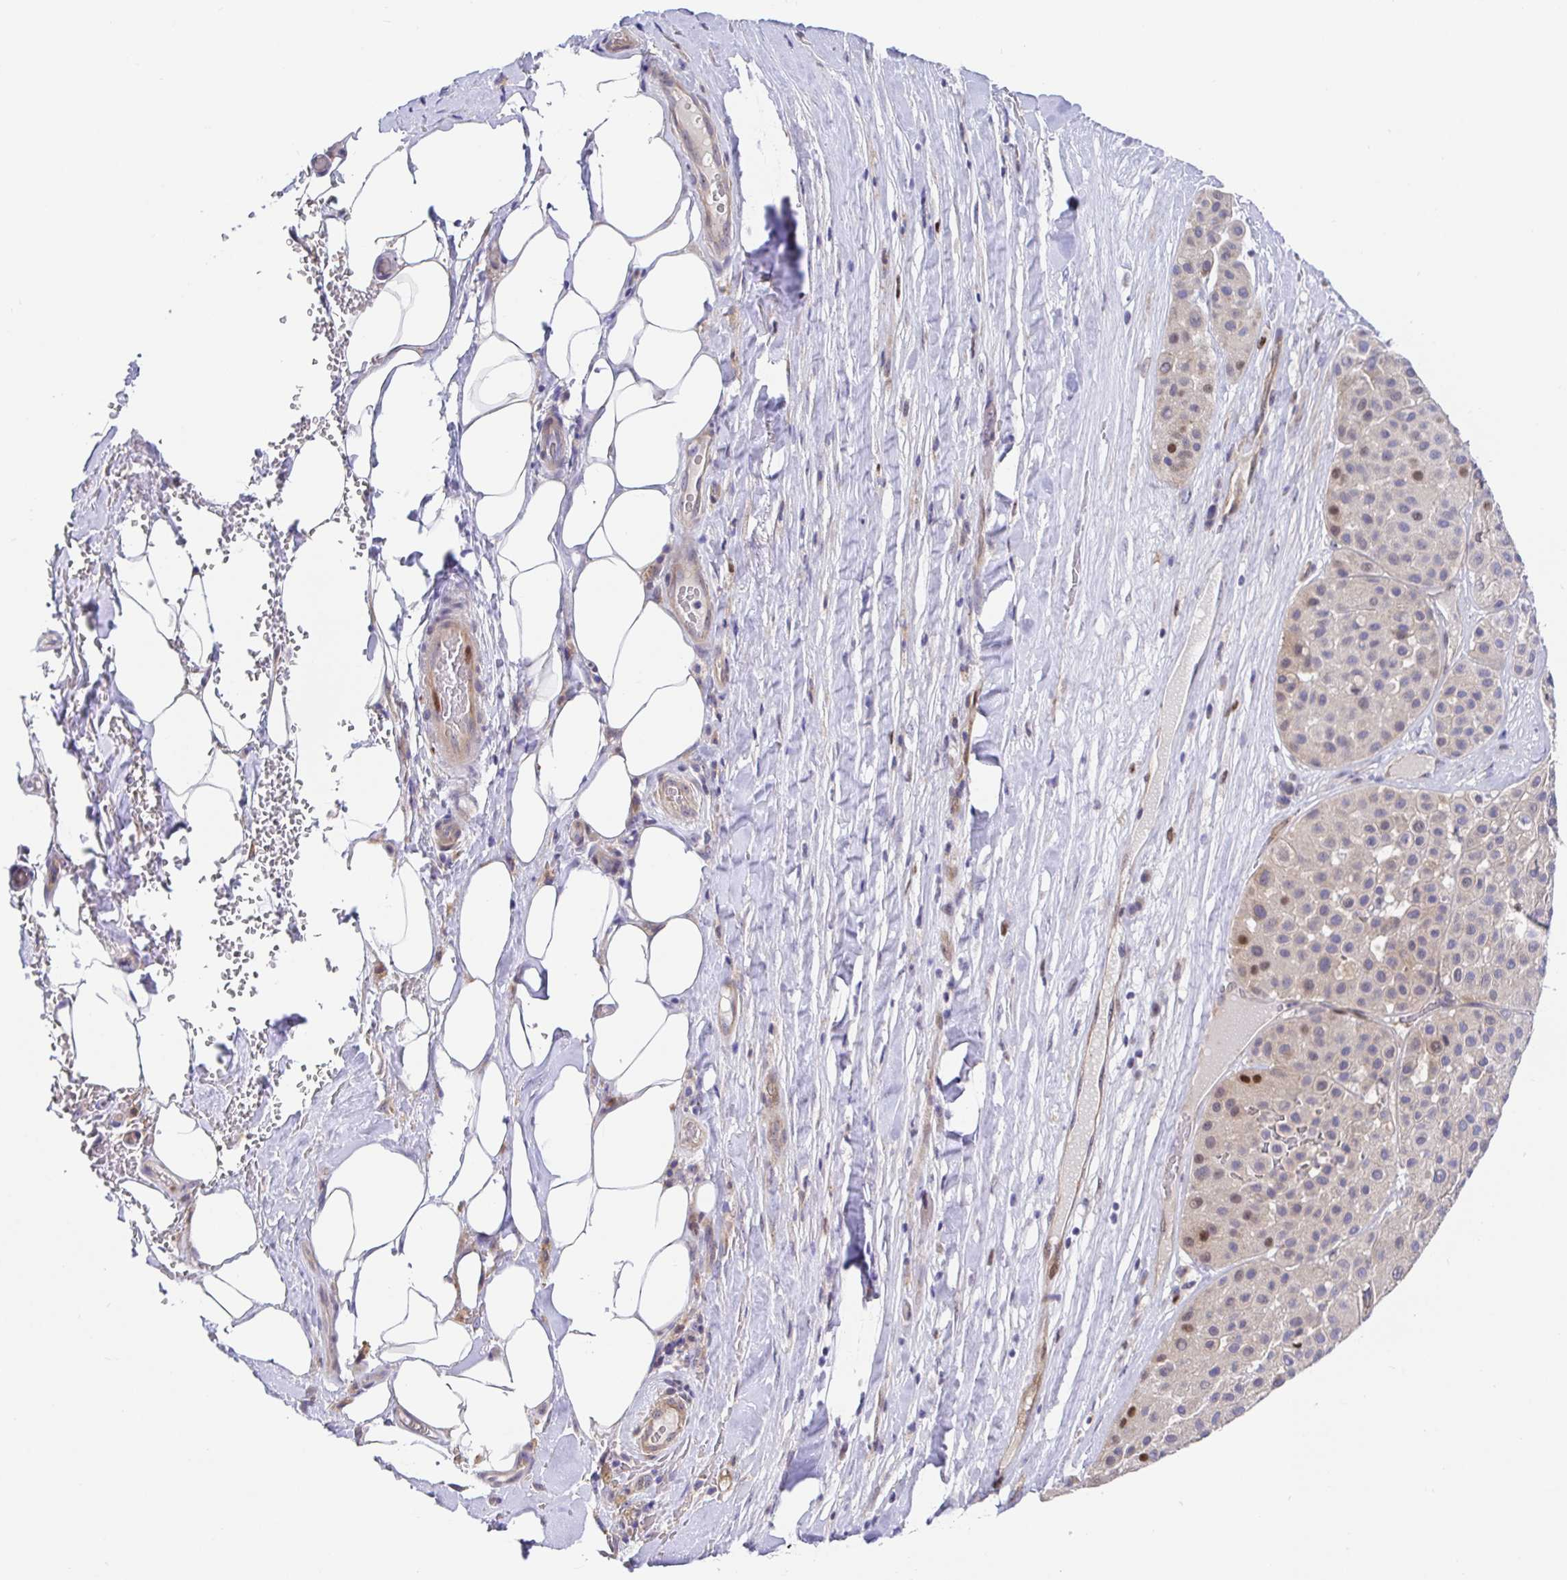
{"staining": {"intensity": "strong", "quantity": "<25%", "location": "nuclear"}, "tissue": "melanoma", "cell_type": "Tumor cells", "image_type": "cancer", "snomed": [{"axis": "morphology", "description": "Malignant melanoma, Metastatic site"}, {"axis": "topography", "description": "Smooth muscle"}], "caption": "Immunohistochemistry micrograph of neoplastic tissue: malignant melanoma (metastatic site) stained using immunohistochemistry reveals medium levels of strong protein expression localized specifically in the nuclear of tumor cells, appearing as a nuclear brown color.", "gene": "TIMELESS", "patient": {"sex": "male", "age": 41}}